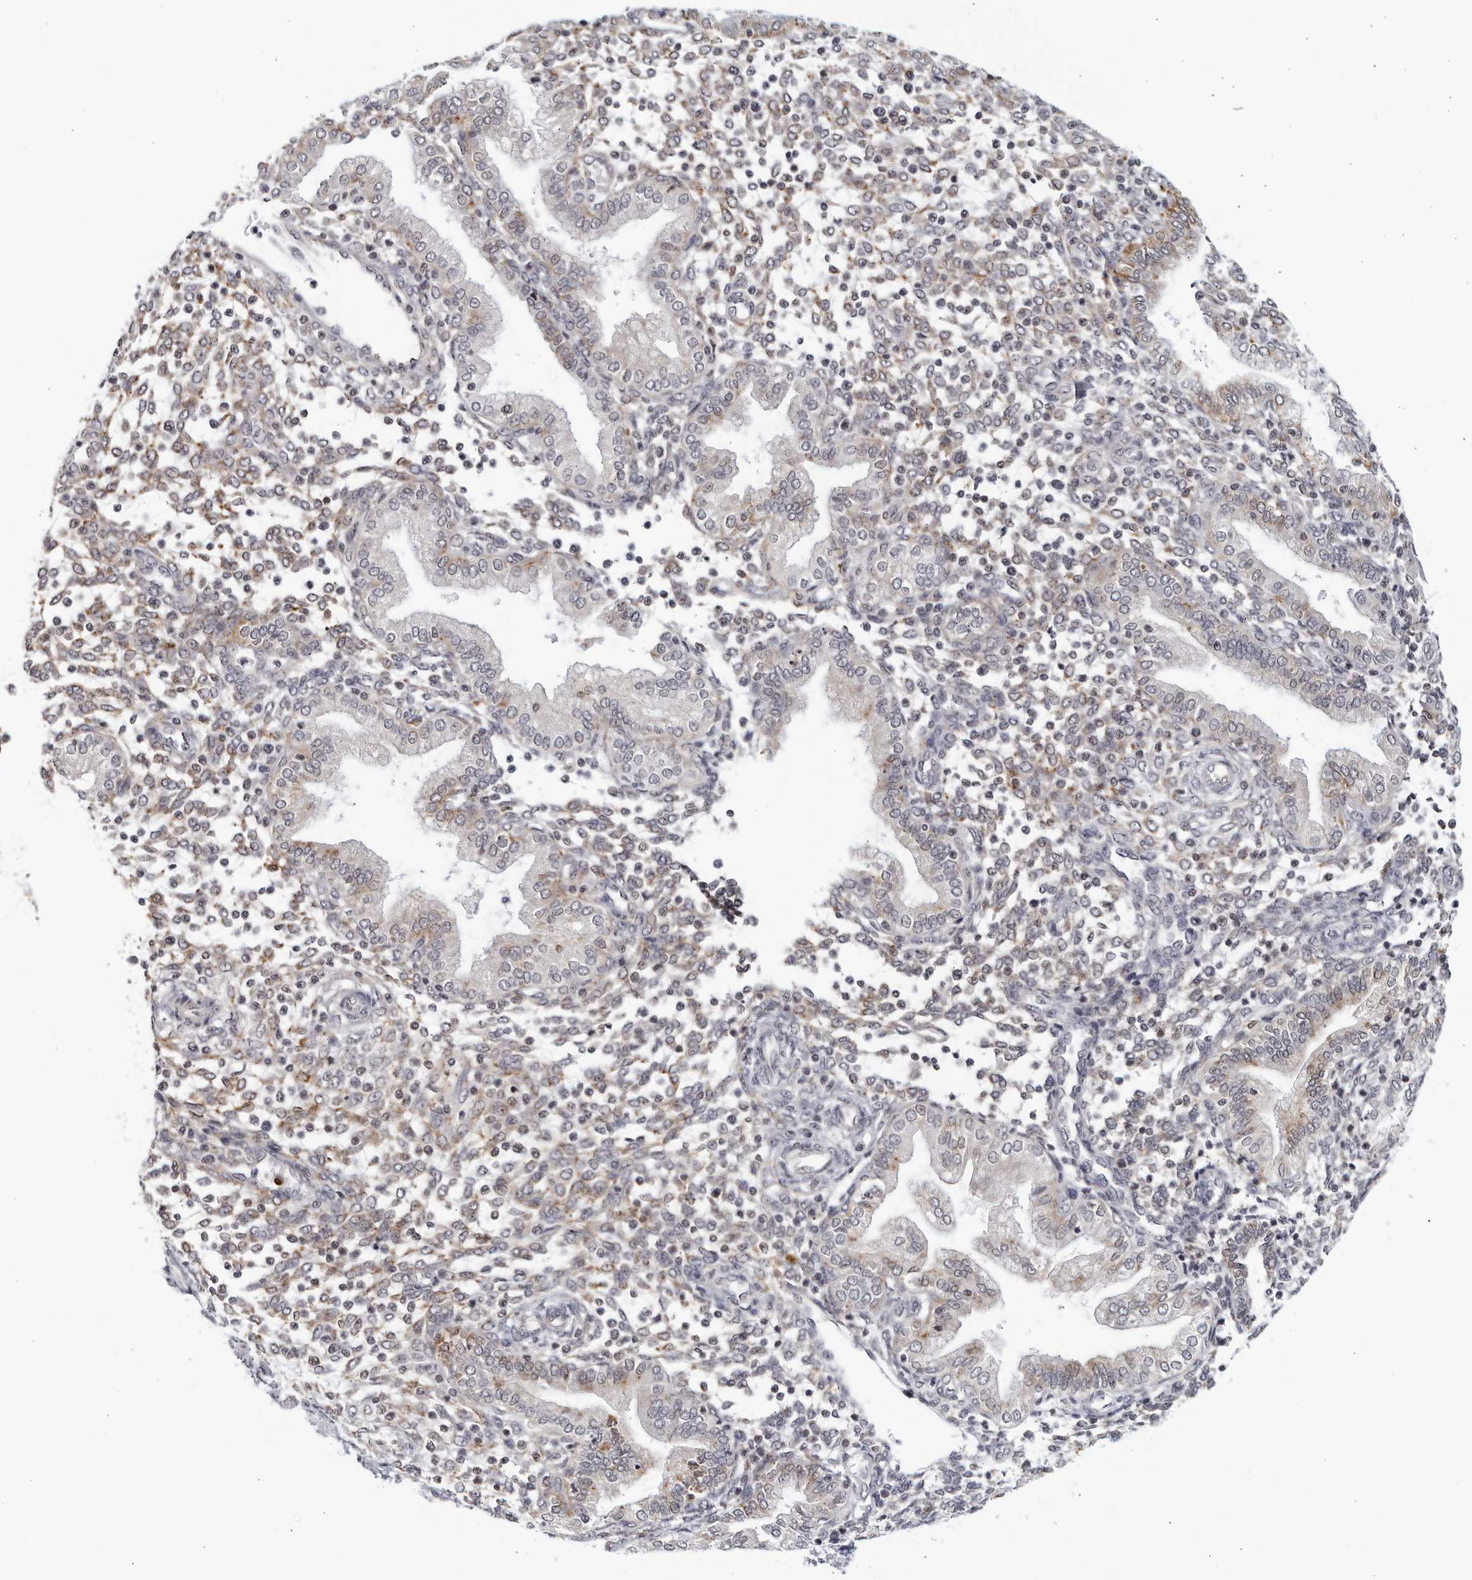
{"staining": {"intensity": "weak", "quantity": "25%-75%", "location": "cytoplasmic/membranous"}, "tissue": "endometrium", "cell_type": "Cells in endometrial stroma", "image_type": "normal", "snomed": [{"axis": "morphology", "description": "Normal tissue, NOS"}, {"axis": "topography", "description": "Endometrium"}], "caption": "Cells in endometrial stroma show low levels of weak cytoplasmic/membranous expression in about 25%-75% of cells in normal endometrium. The protein of interest is stained brown, and the nuclei are stained in blue (DAB (3,3'-diaminobenzidine) IHC with brightfield microscopy, high magnification).", "gene": "STRADB", "patient": {"sex": "female", "age": 53}}